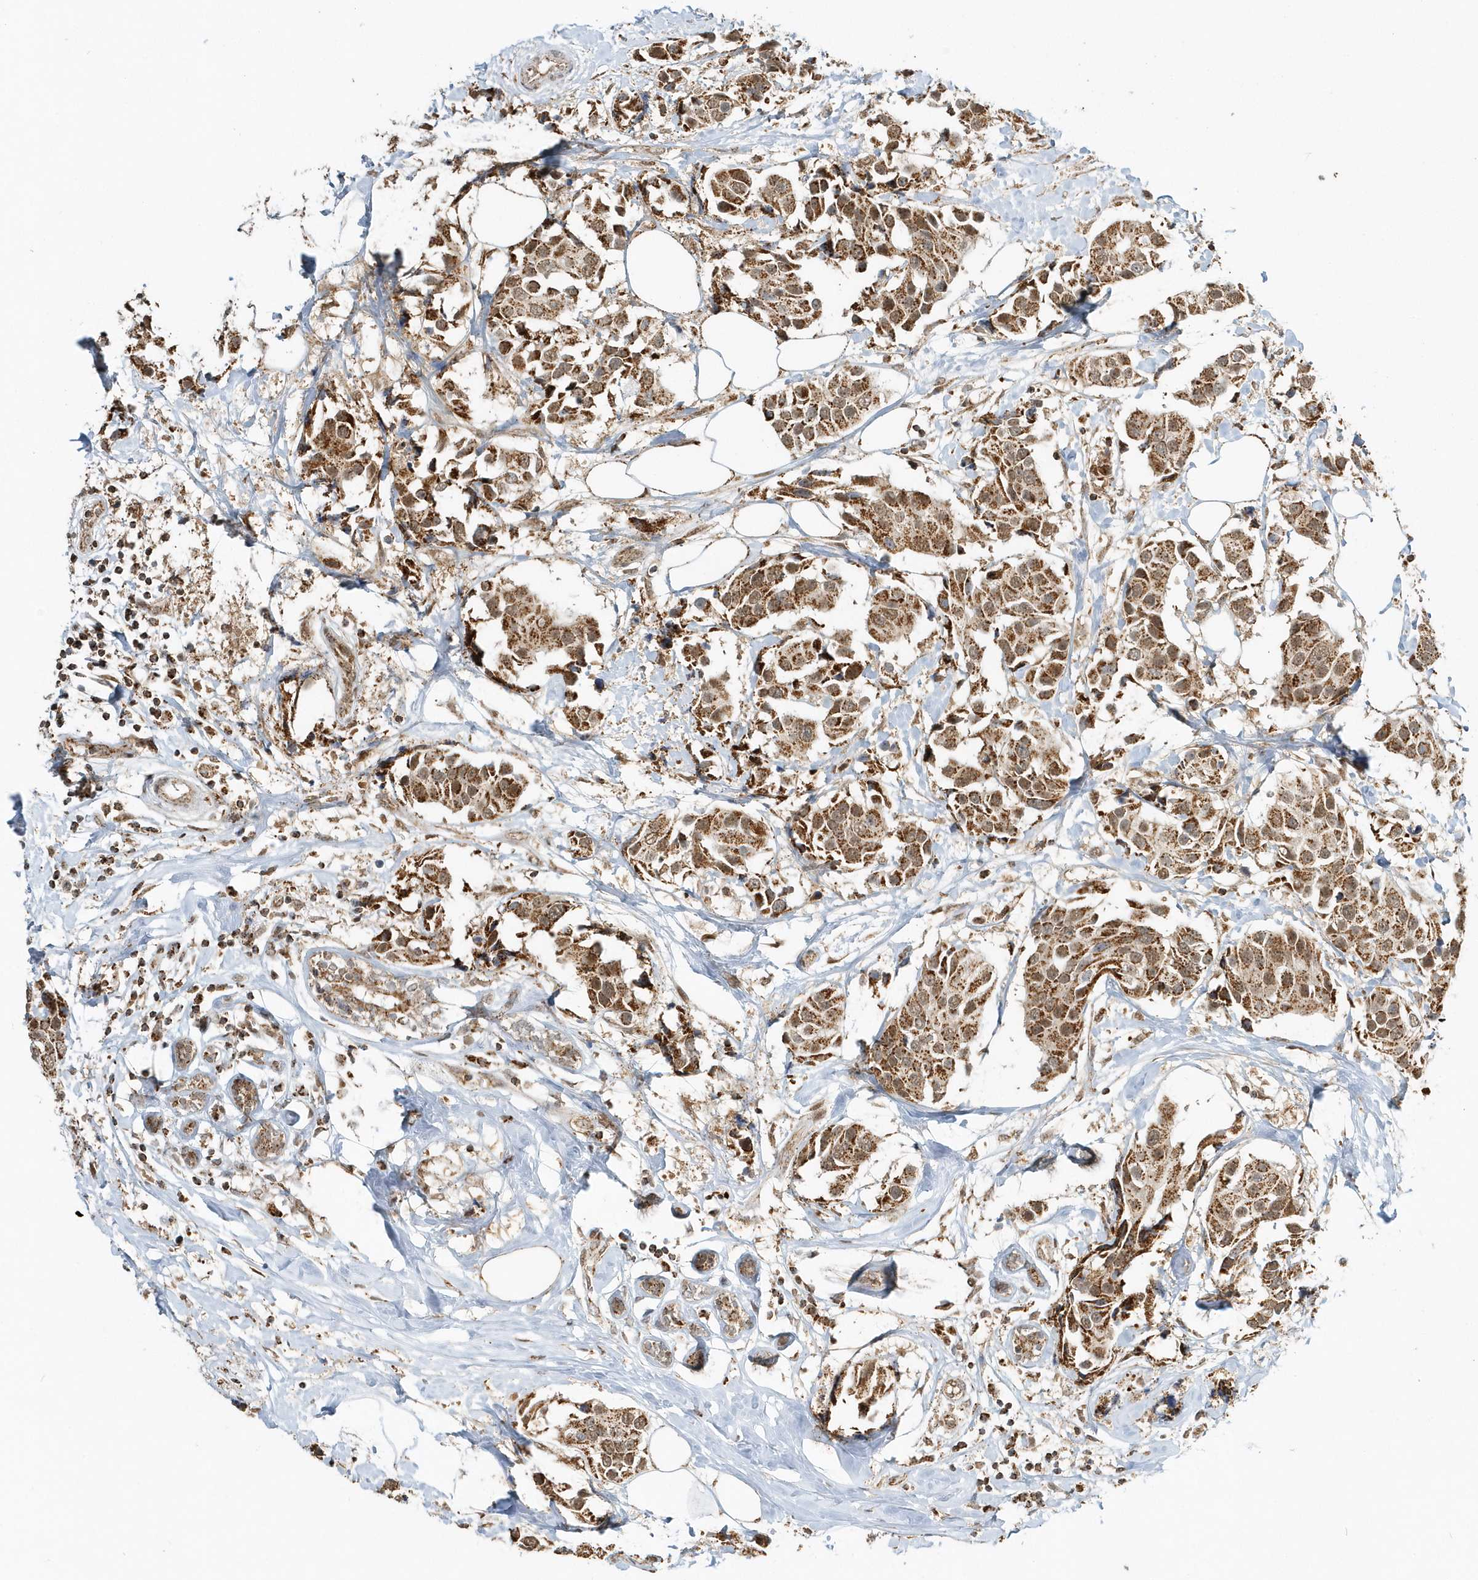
{"staining": {"intensity": "moderate", "quantity": ">75%", "location": "cytoplasmic/membranous"}, "tissue": "breast cancer", "cell_type": "Tumor cells", "image_type": "cancer", "snomed": [{"axis": "morphology", "description": "Normal tissue, NOS"}, {"axis": "morphology", "description": "Duct carcinoma"}, {"axis": "topography", "description": "Breast"}], "caption": "Immunohistochemistry (IHC) photomicrograph of neoplastic tissue: intraductal carcinoma (breast) stained using IHC exhibits medium levels of moderate protein expression localized specifically in the cytoplasmic/membranous of tumor cells, appearing as a cytoplasmic/membranous brown color.", "gene": "PSMD6", "patient": {"sex": "female", "age": 39}}